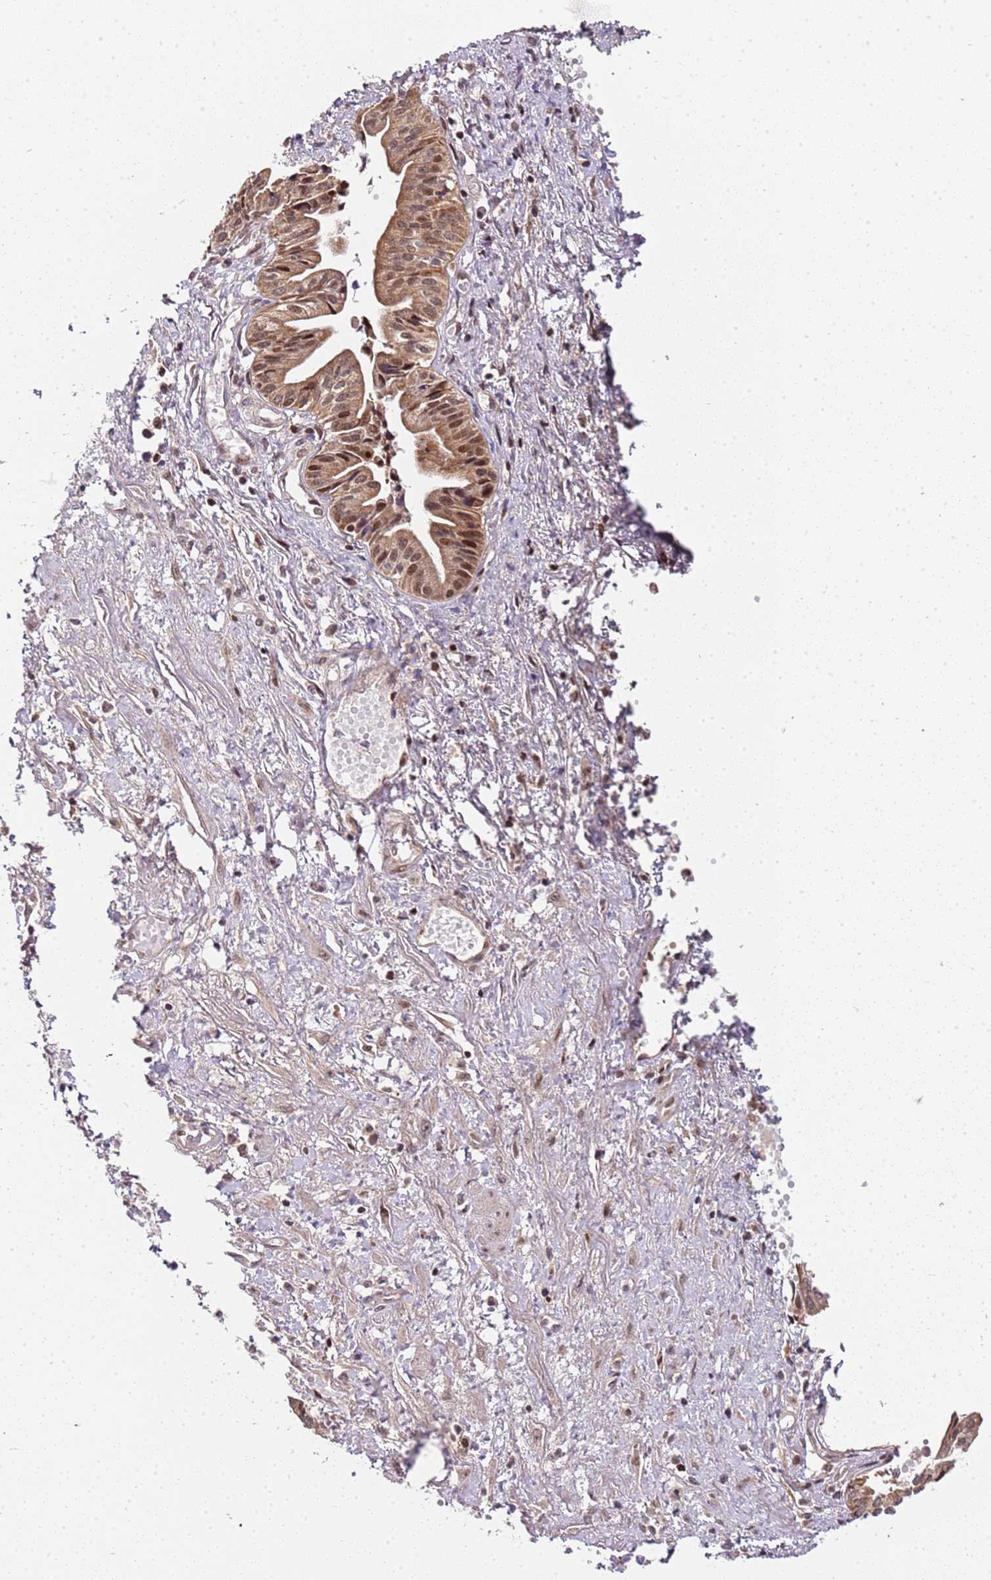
{"staining": {"intensity": "moderate", "quantity": ">75%", "location": "cytoplasmic/membranous,nuclear"}, "tissue": "pancreatic cancer", "cell_type": "Tumor cells", "image_type": "cancer", "snomed": [{"axis": "morphology", "description": "Adenocarcinoma, NOS"}, {"axis": "topography", "description": "Pancreas"}], "caption": "Pancreatic cancer (adenocarcinoma) stained with a protein marker demonstrates moderate staining in tumor cells.", "gene": "EDC3", "patient": {"sex": "female", "age": 50}}